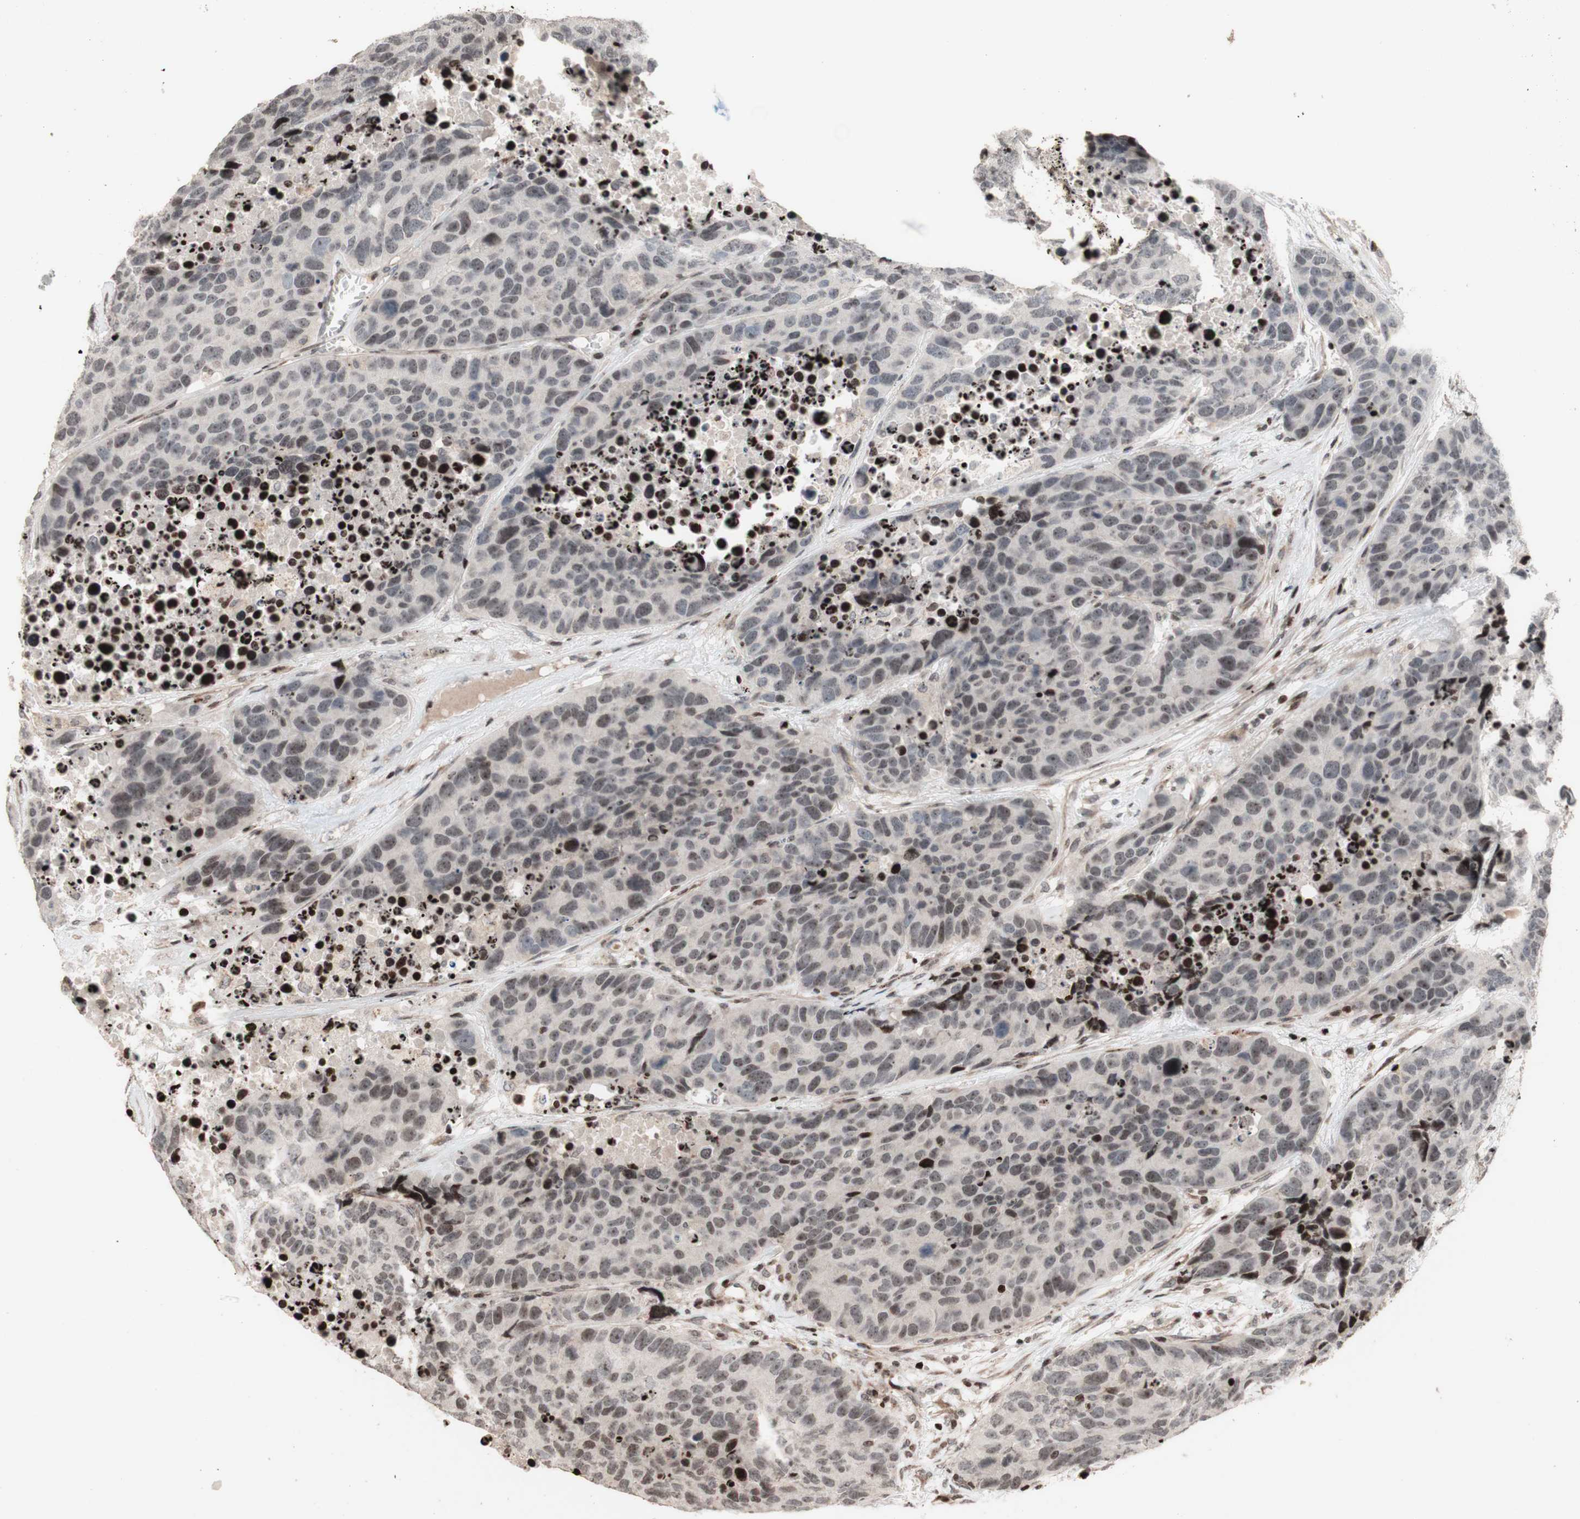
{"staining": {"intensity": "negative", "quantity": "none", "location": "none"}, "tissue": "carcinoid", "cell_type": "Tumor cells", "image_type": "cancer", "snomed": [{"axis": "morphology", "description": "Carcinoid, malignant, NOS"}, {"axis": "topography", "description": "Lung"}], "caption": "Human carcinoid stained for a protein using immunohistochemistry exhibits no positivity in tumor cells.", "gene": "POLA1", "patient": {"sex": "male", "age": 60}}